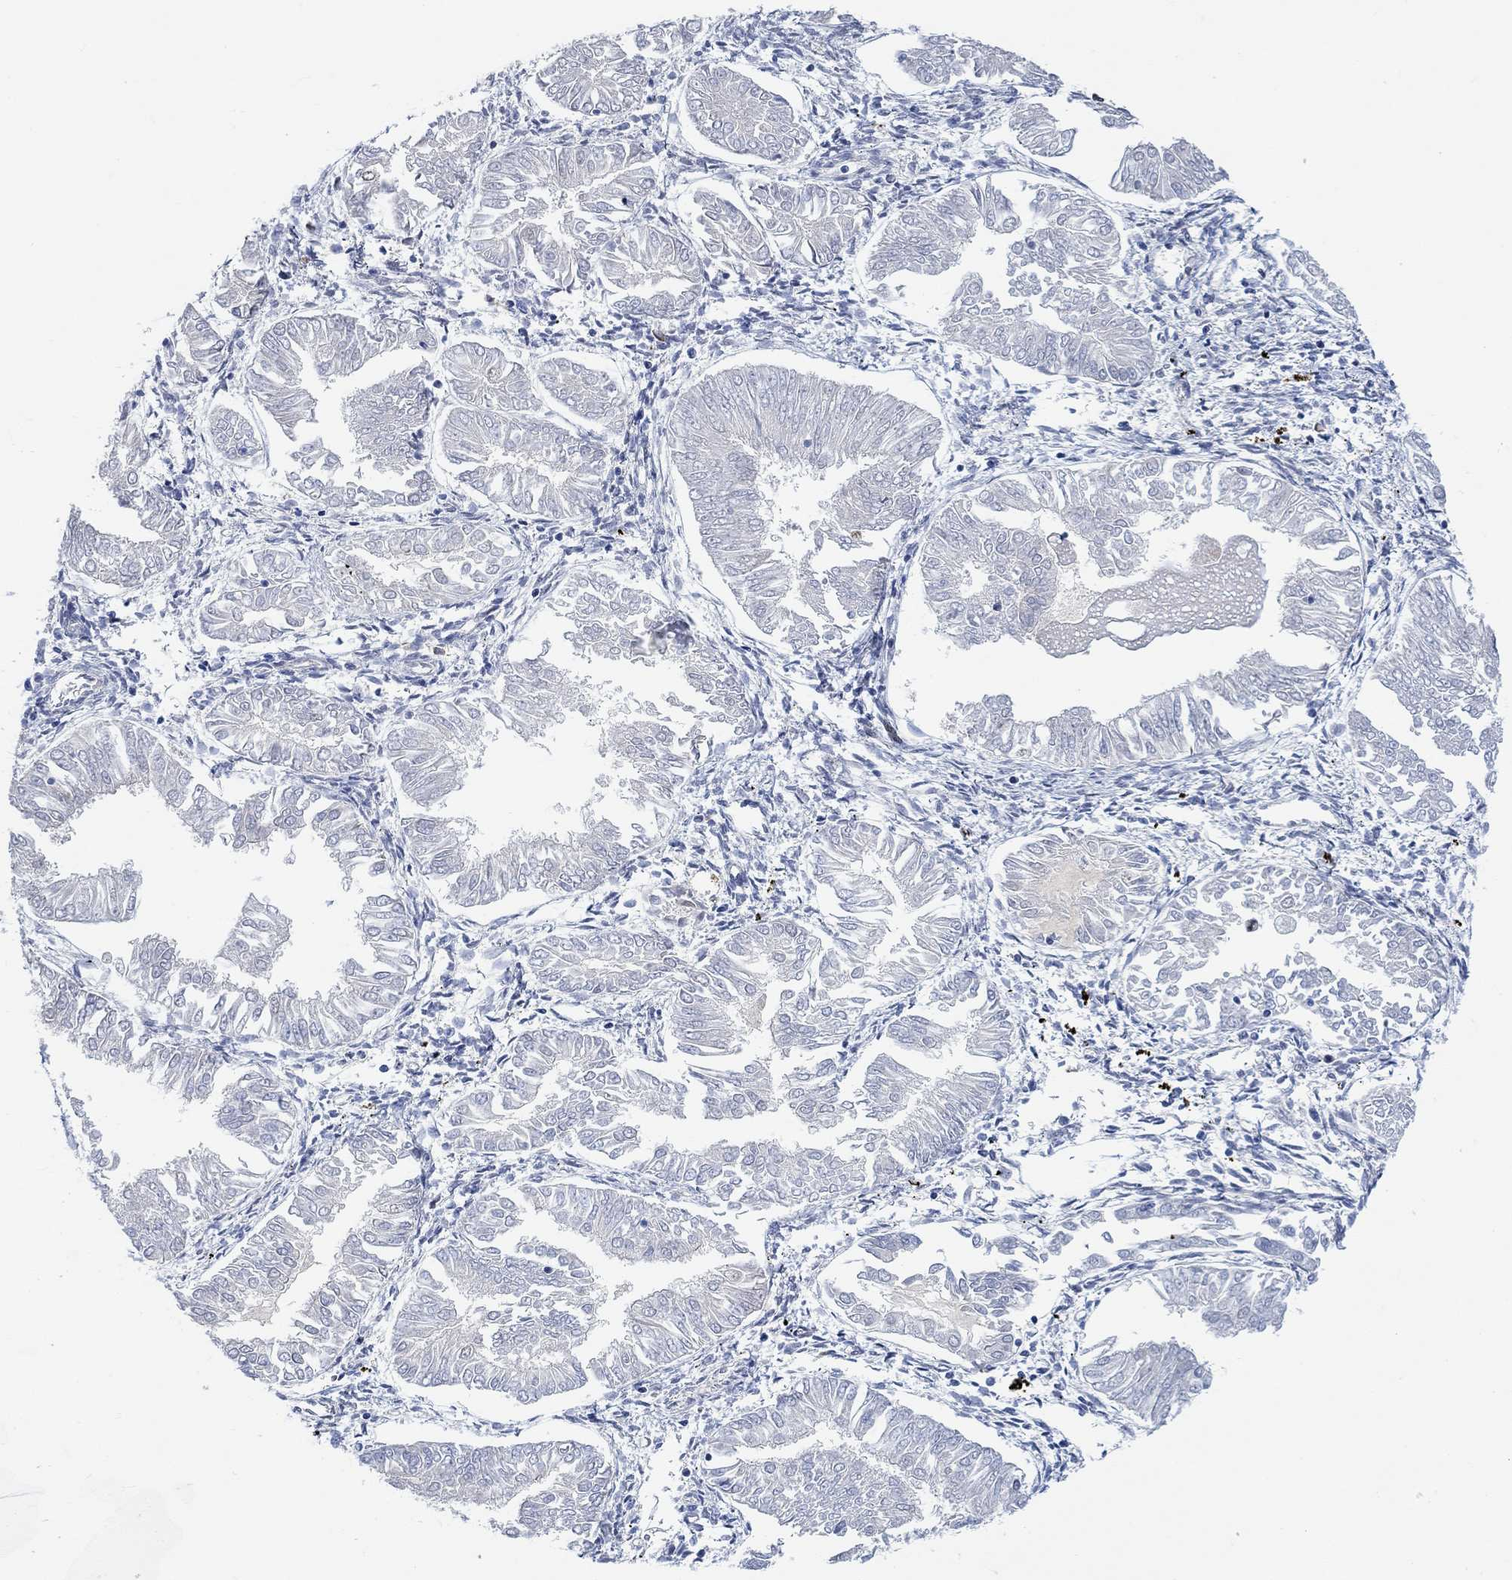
{"staining": {"intensity": "negative", "quantity": "none", "location": "none"}, "tissue": "endometrial cancer", "cell_type": "Tumor cells", "image_type": "cancer", "snomed": [{"axis": "morphology", "description": "Adenocarcinoma, NOS"}, {"axis": "topography", "description": "Endometrium"}], "caption": "Tumor cells show no significant protein expression in endometrial adenocarcinoma.", "gene": "USP39", "patient": {"sex": "female", "age": 53}}